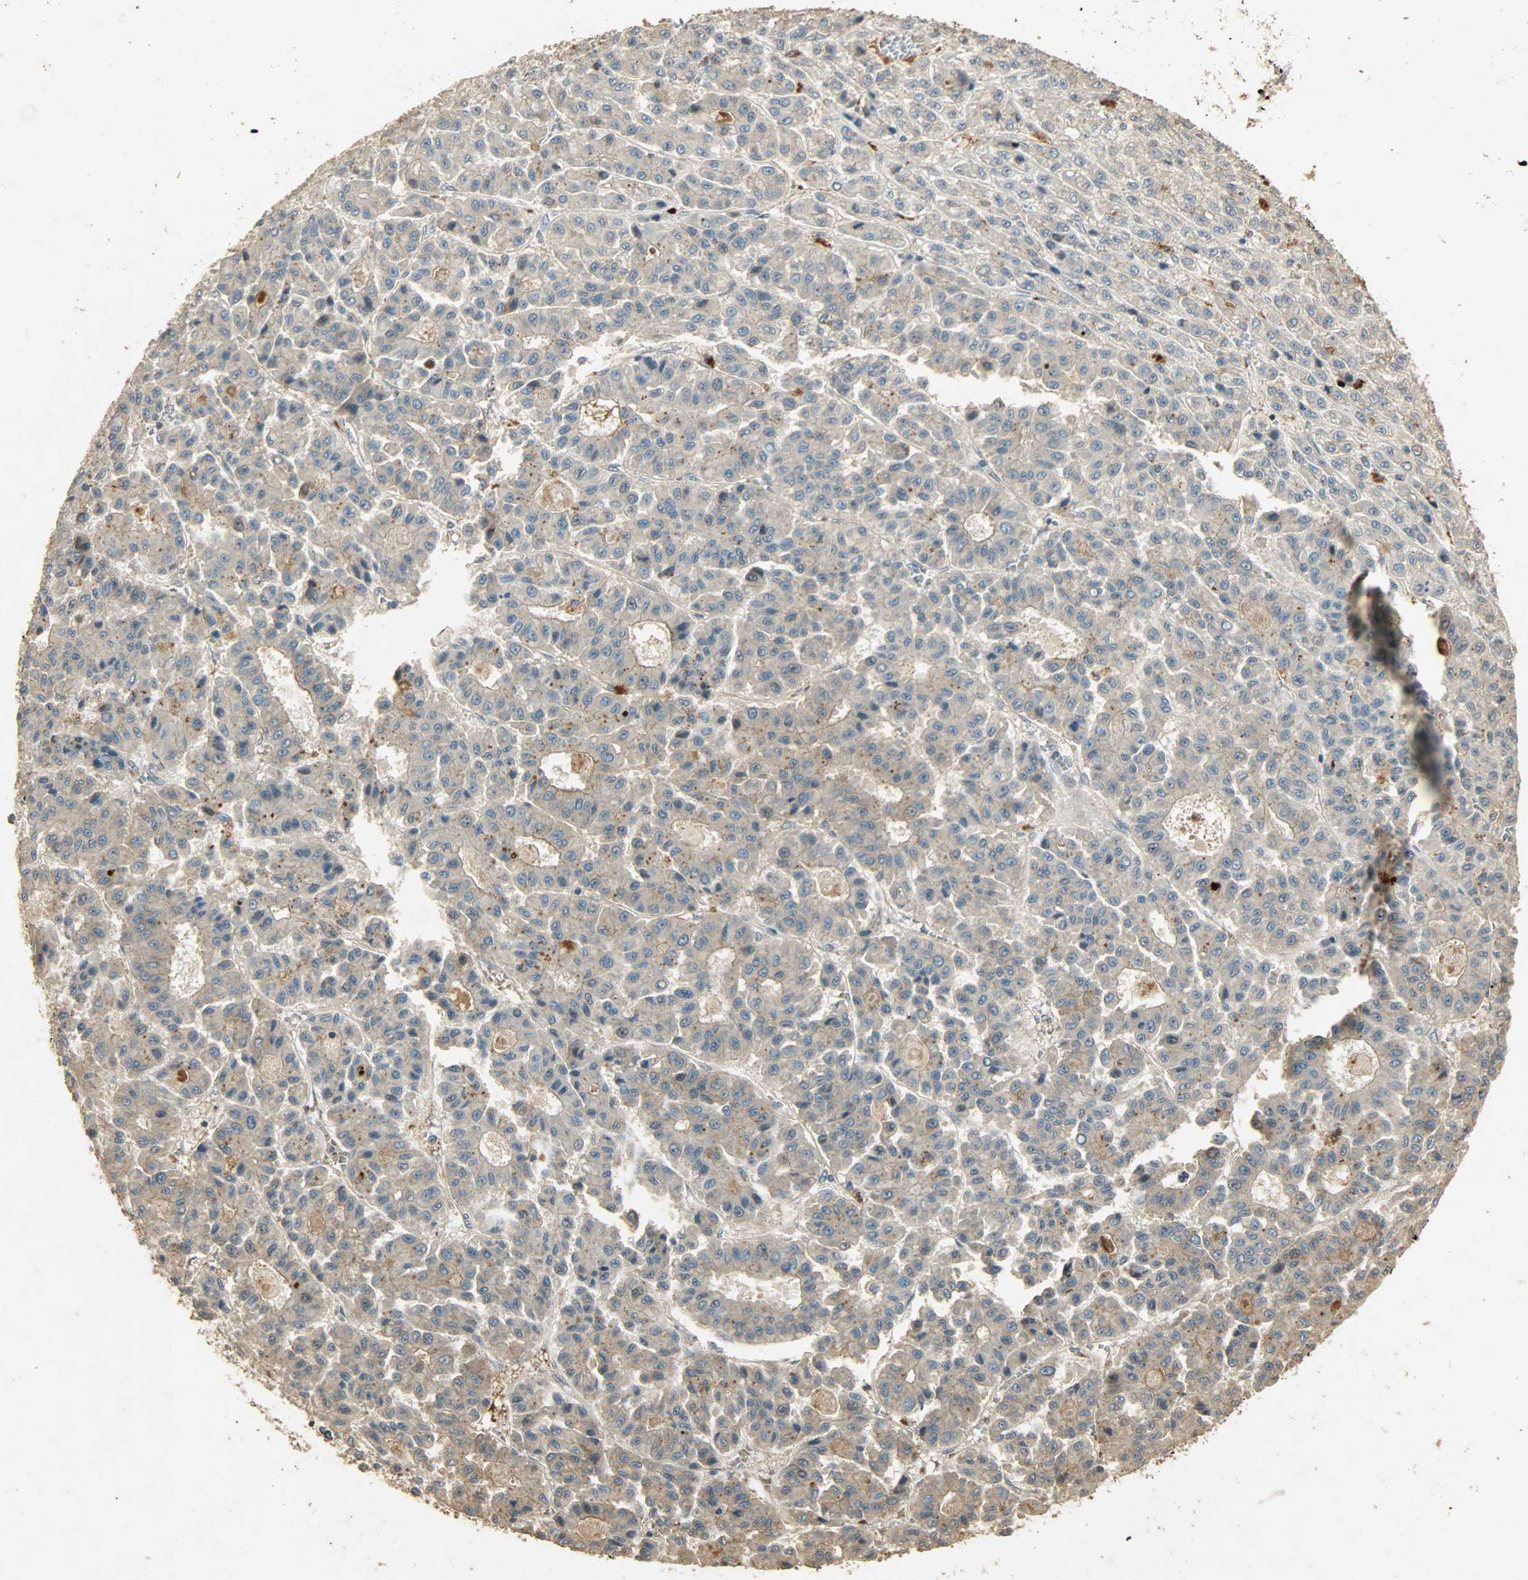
{"staining": {"intensity": "moderate", "quantity": ">75%", "location": "cytoplasmic/membranous"}, "tissue": "liver cancer", "cell_type": "Tumor cells", "image_type": "cancer", "snomed": [{"axis": "morphology", "description": "Carcinoma, Hepatocellular, NOS"}, {"axis": "topography", "description": "Liver"}], "caption": "Brown immunohistochemical staining in human liver cancer (hepatocellular carcinoma) reveals moderate cytoplasmic/membranous staining in about >75% of tumor cells. (Brightfield microscopy of DAB IHC at high magnification).", "gene": "ATP2B1", "patient": {"sex": "male", "age": 70}}